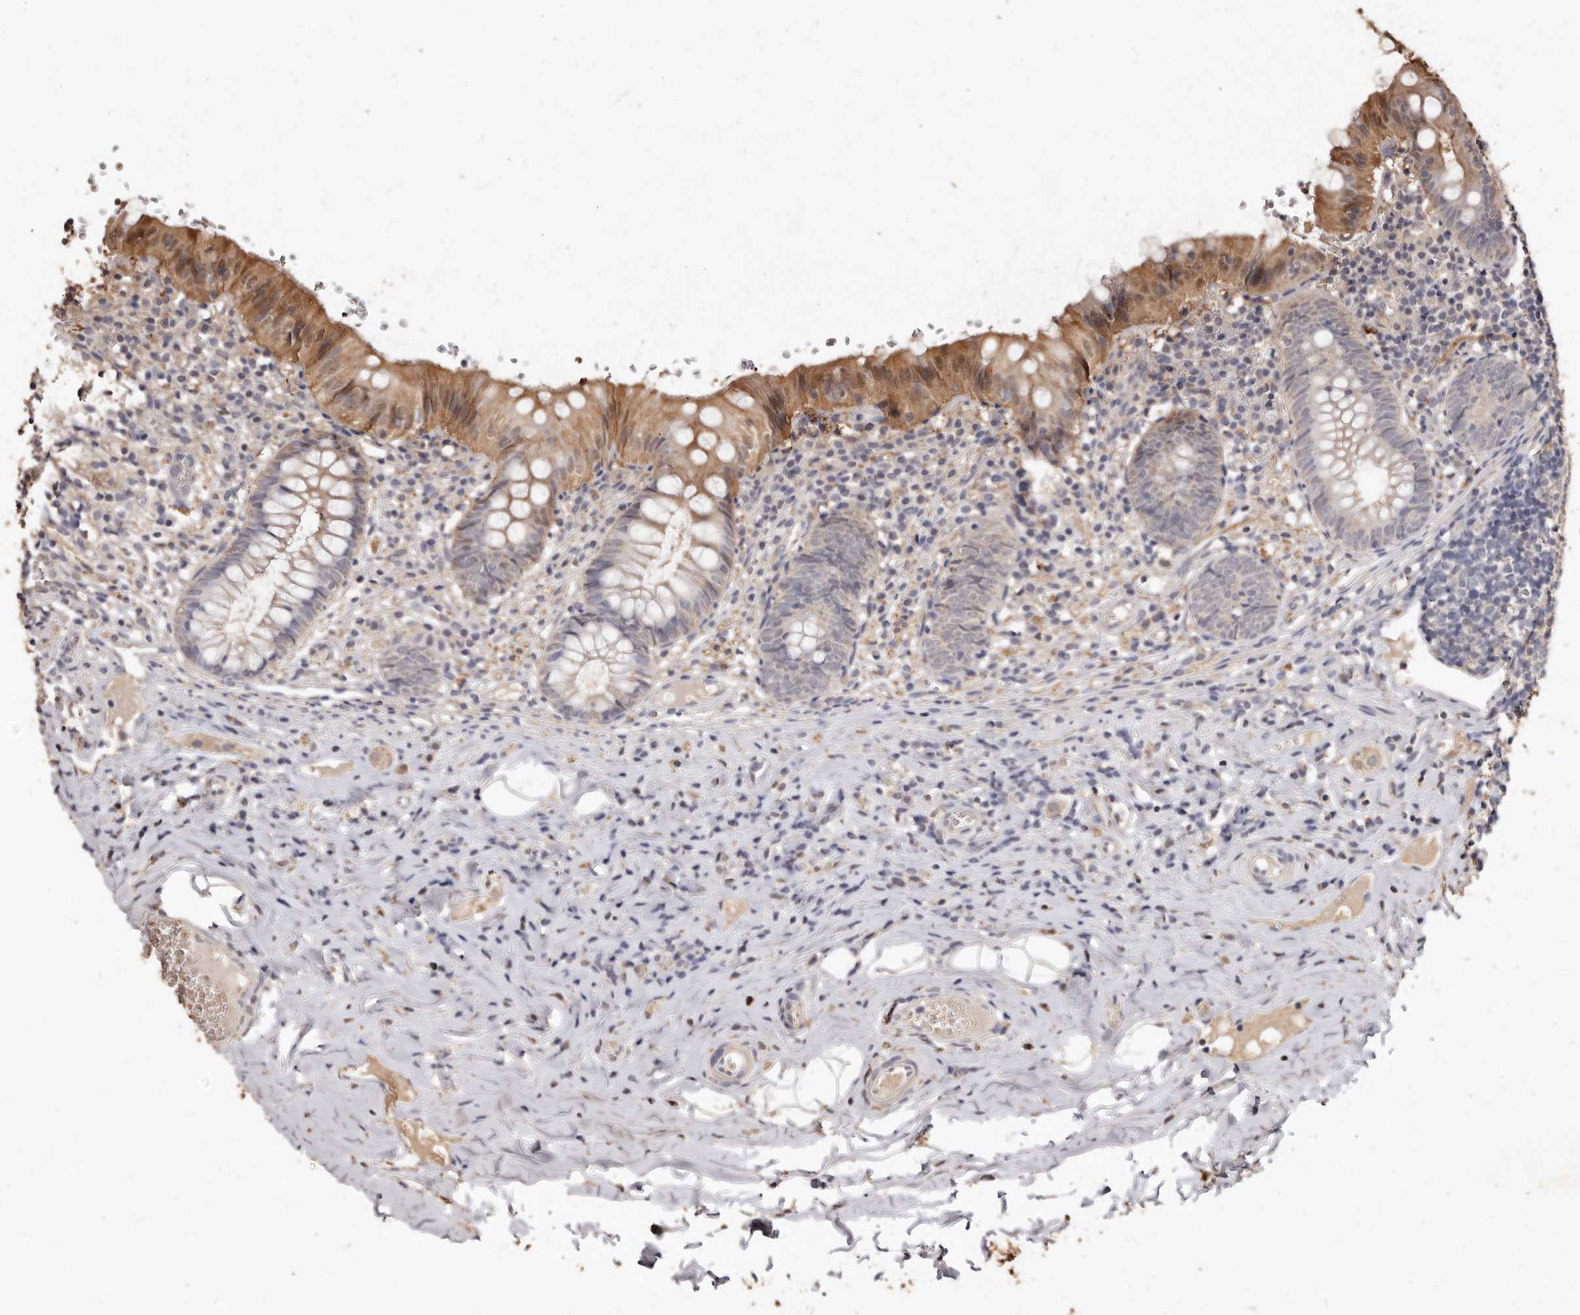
{"staining": {"intensity": "moderate", "quantity": "25%-75%", "location": "cytoplasmic/membranous,nuclear"}, "tissue": "appendix", "cell_type": "Glandular cells", "image_type": "normal", "snomed": [{"axis": "morphology", "description": "Normal tissue, NOS"}, {"axis": "topography", "description": "Appendix"}], "caption": "DAB immunohistochemical staining of unremarkable appendix exhibits moderate cytoplasmic/membranous,nuclear protein positivity in about 25%-75% of glandular cells. The staining was performed using DAB (3,3'-diaminobenzidine) to visualize the protein expression in brown, while the nuclei were stained in blue with hematoxylin (Magnification: 20x).", "gene": "INAVA", "patient": {"sex": "male", "age": 8}}